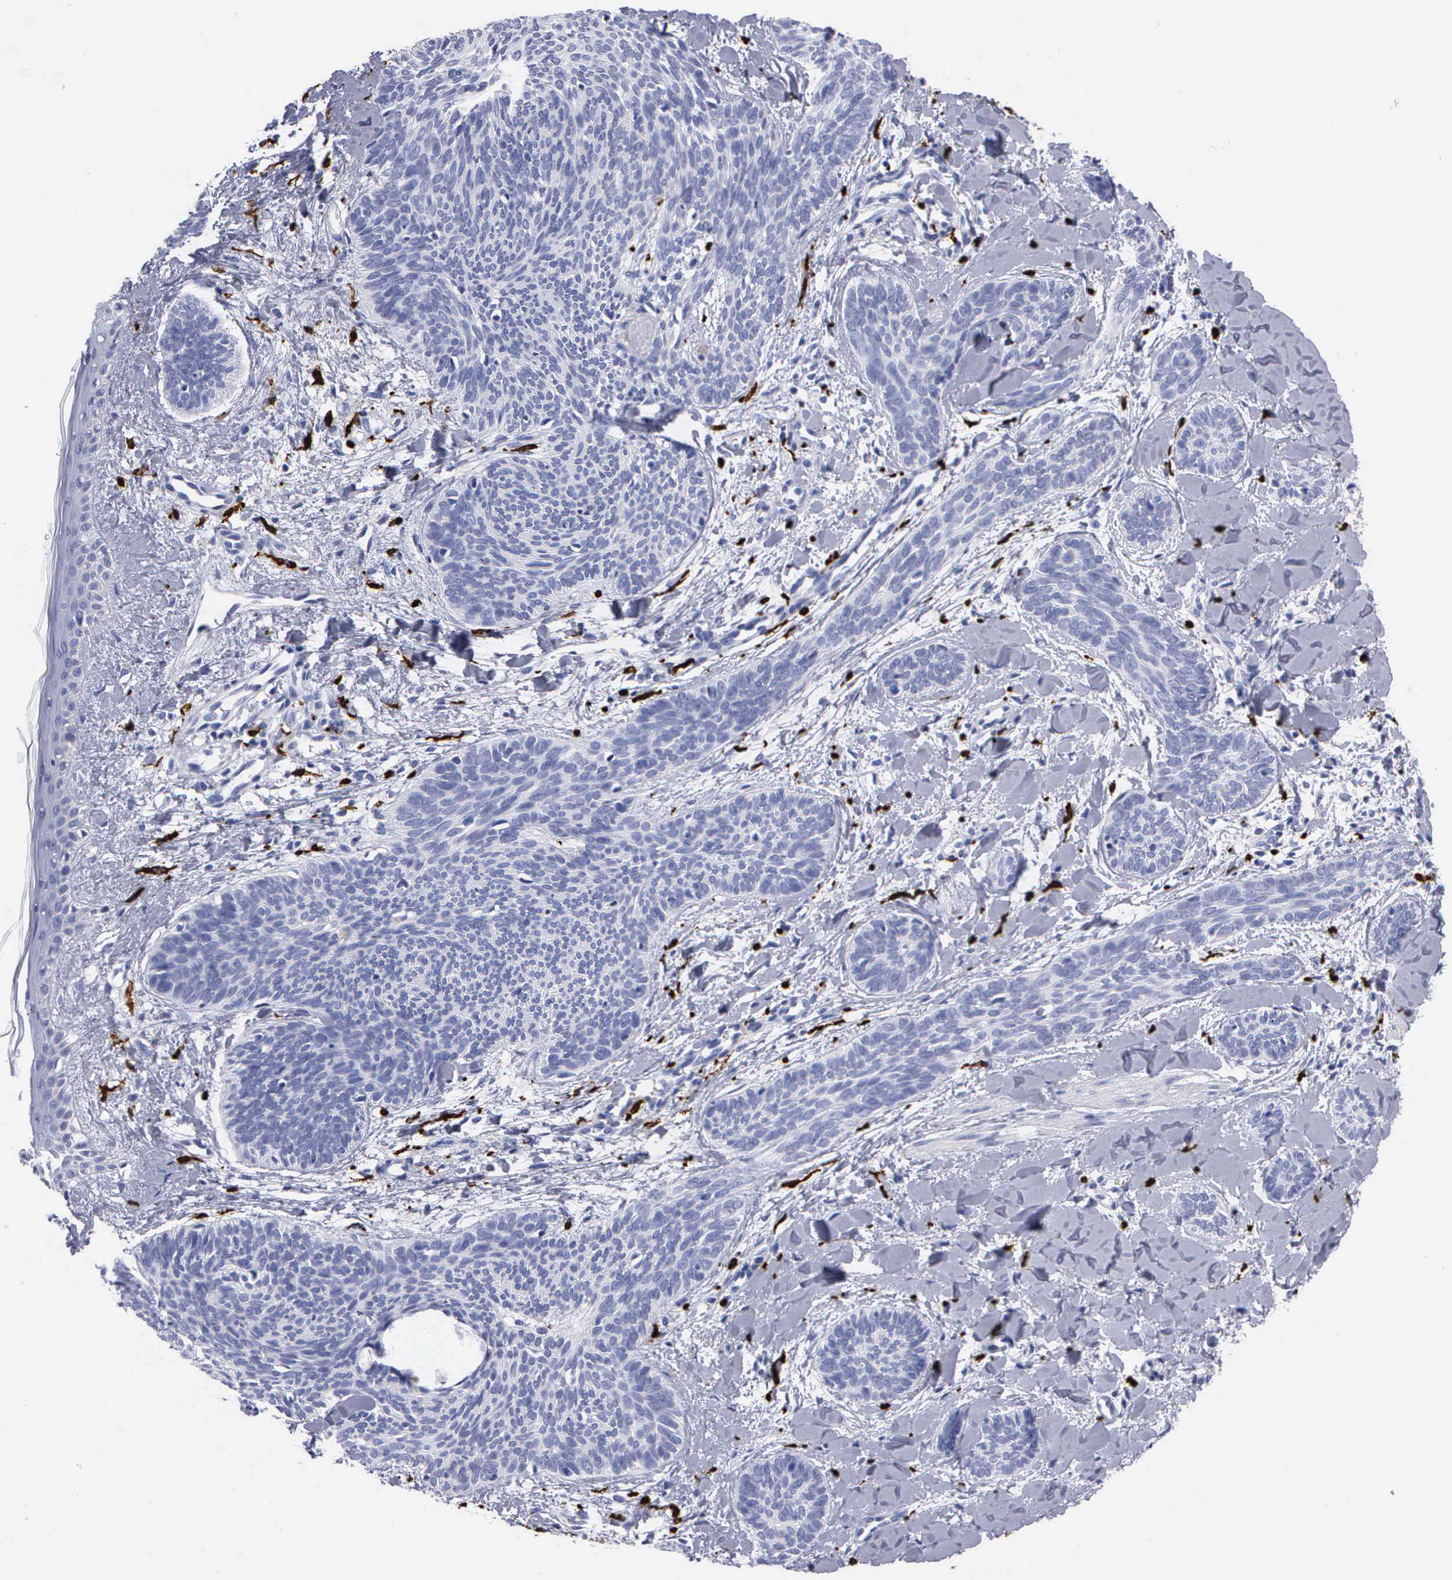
{"staining": {"intensity": "negative", "quantity": "none", "location": "none"}, "tissue": "skin cancer", "cell_type": "Tumor cells", "image_type": "cancer", "snomed": [{"axis": "morphology", "description": "Basal cell carcinoma"}, {"axis": "topography", "description": "Skin"}], "caption": "Skin basal cell carcinoma was stained to show a protein in brown. There is no significant positivity in tumor cells.", "gene": "CTSG", "patient": {"sex": "female", "age": 81}}